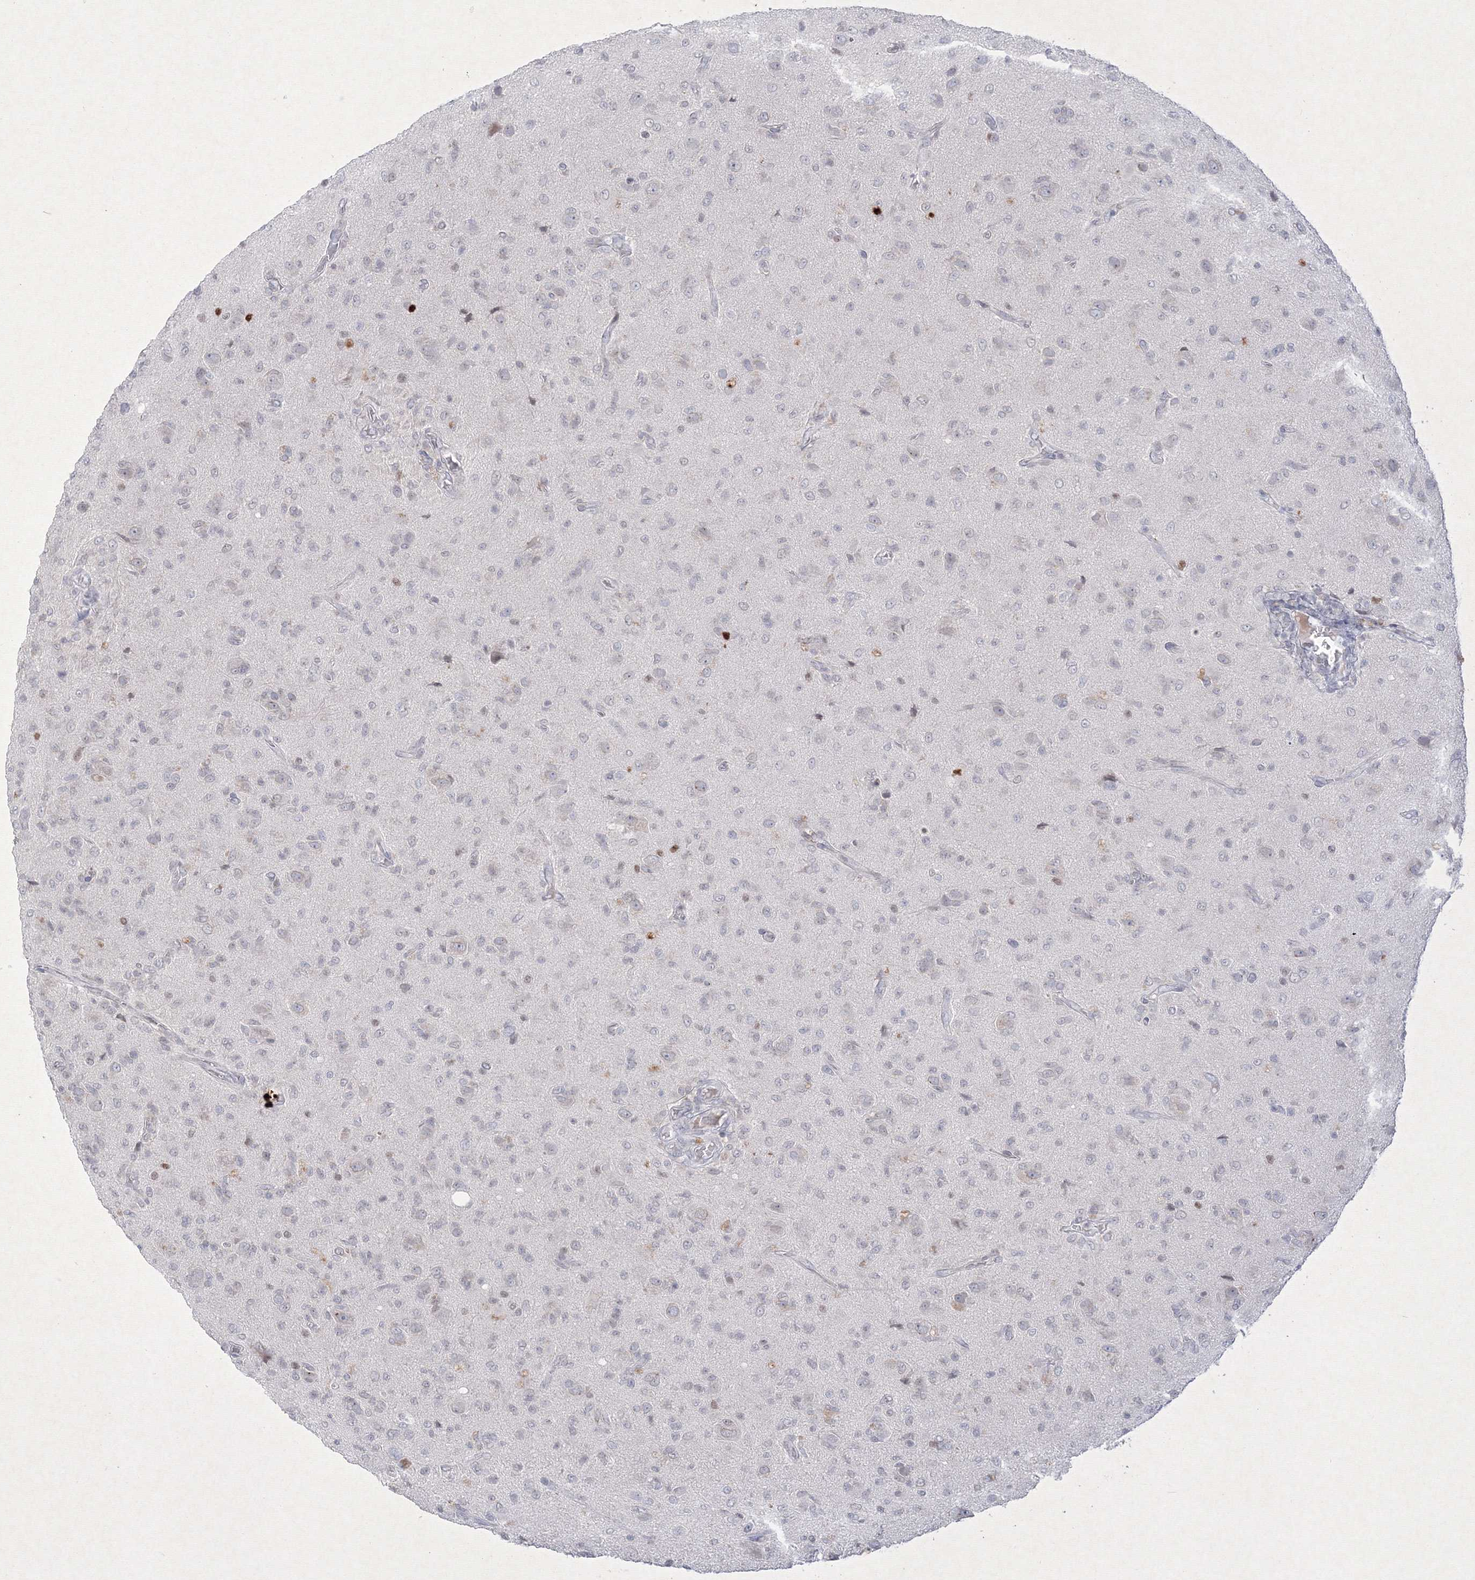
{"staining": {"intensity": "negative", "quantity": "none", "location": "none"}, "tissue": "glioma", "cell_type": "Tumor cells", "image_type": "cancer", "snomed": [{"axis": "morphology", "description": "Glioma, malignant, High grade"}, {"axis": "topography", "description": "Brain"}], "caption": "Tumor cells are negative for protein expression in human malignant glioma (high-grade).", "gene": "NXPE3", "patient": {"sex": "female", "age": 57}}